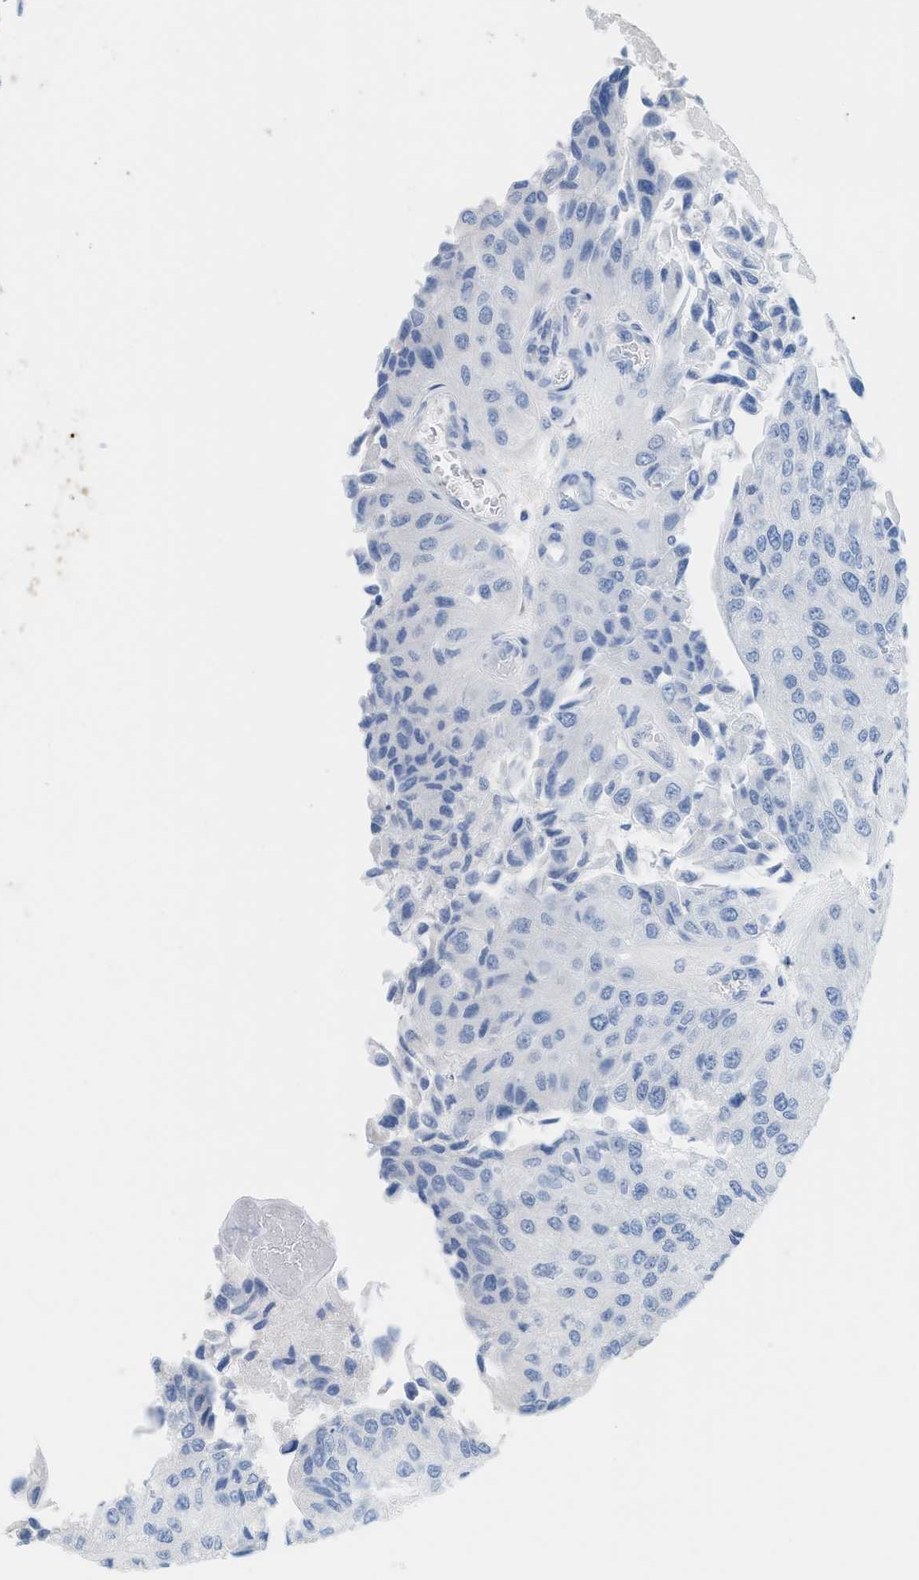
{"staining": {"intensity": "negative", "quantity": "none", "location": "none"}, "tissue": "urothelial cancer", "cell_type": "Tumor cells", "image_type": "cancer", "snomed": [{"axis": "morphology", "description": "Urothelial carcinoma, High grade"}, {"axis": "topography", "description": "Kidney"}, {"axis": "topography", "description": "Urinary bladder"}], "caption": "This is a histopathology image of IHC staining of urothelial carcinoma (high-grade), which shows no staining in tumor cells.", "gene": "PAPPA", "patient": {"sex": "male", "age": 77}}